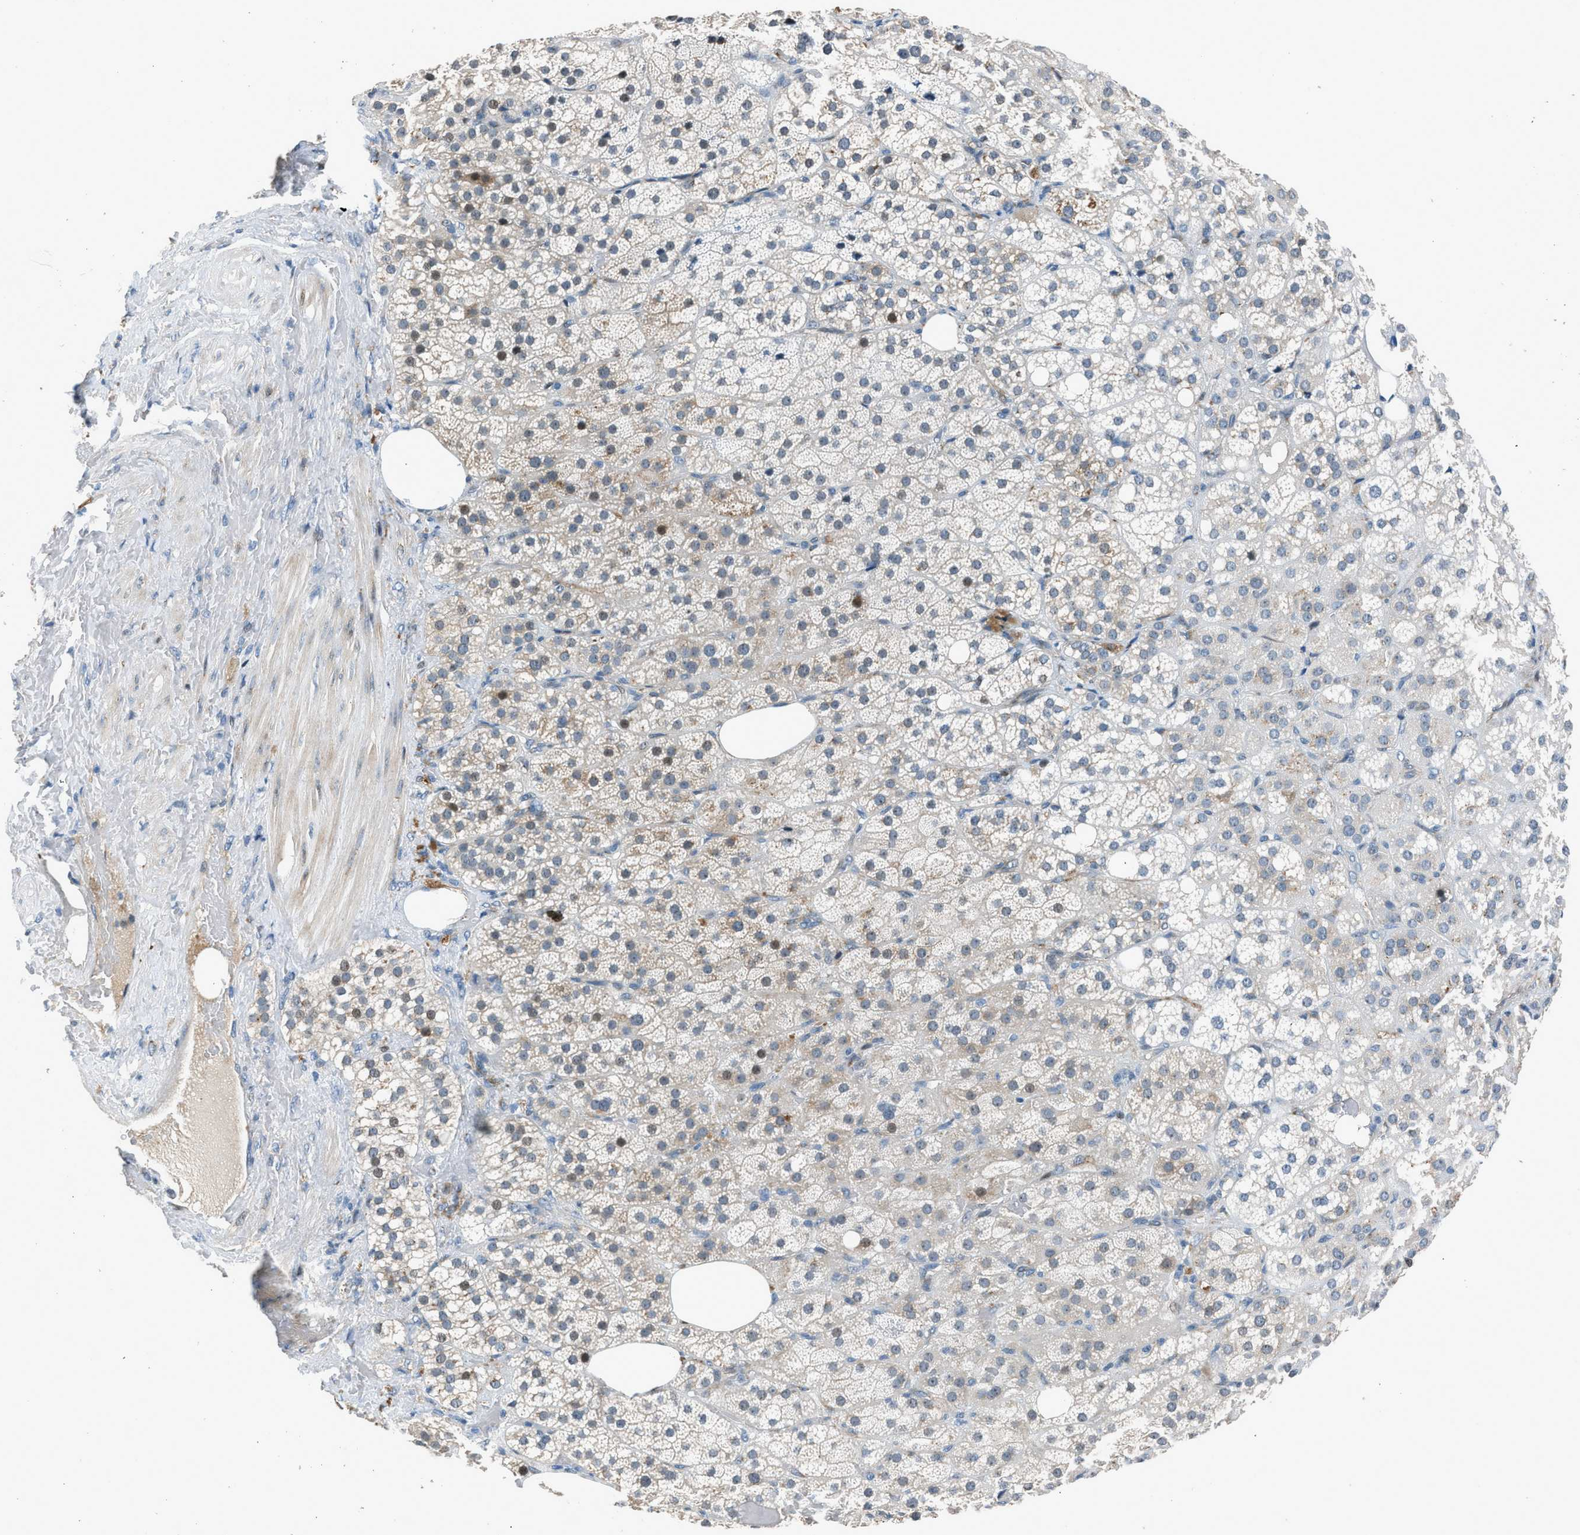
{"staining": {"intensity": "moderate", "quantity": "<25%", "location": "cytoplasmic/membranous"}, "tissue": "adrenal gland", "cell_type": "Glandular cells", "image_type": "normal", "snomed": [{"axis": "morphology", "description": "Normal tissue, NOS"}, {"axis": "topography", "description": "Adrenal gland"}], "caption": "Adrenal gland stained with a brown dye demonstrates moderate cytoplasmic/membranous positive expression in approximately <25% of glandular cells.", "gene": "RNF41", "patient": {"sex": "female", "age": 59}}